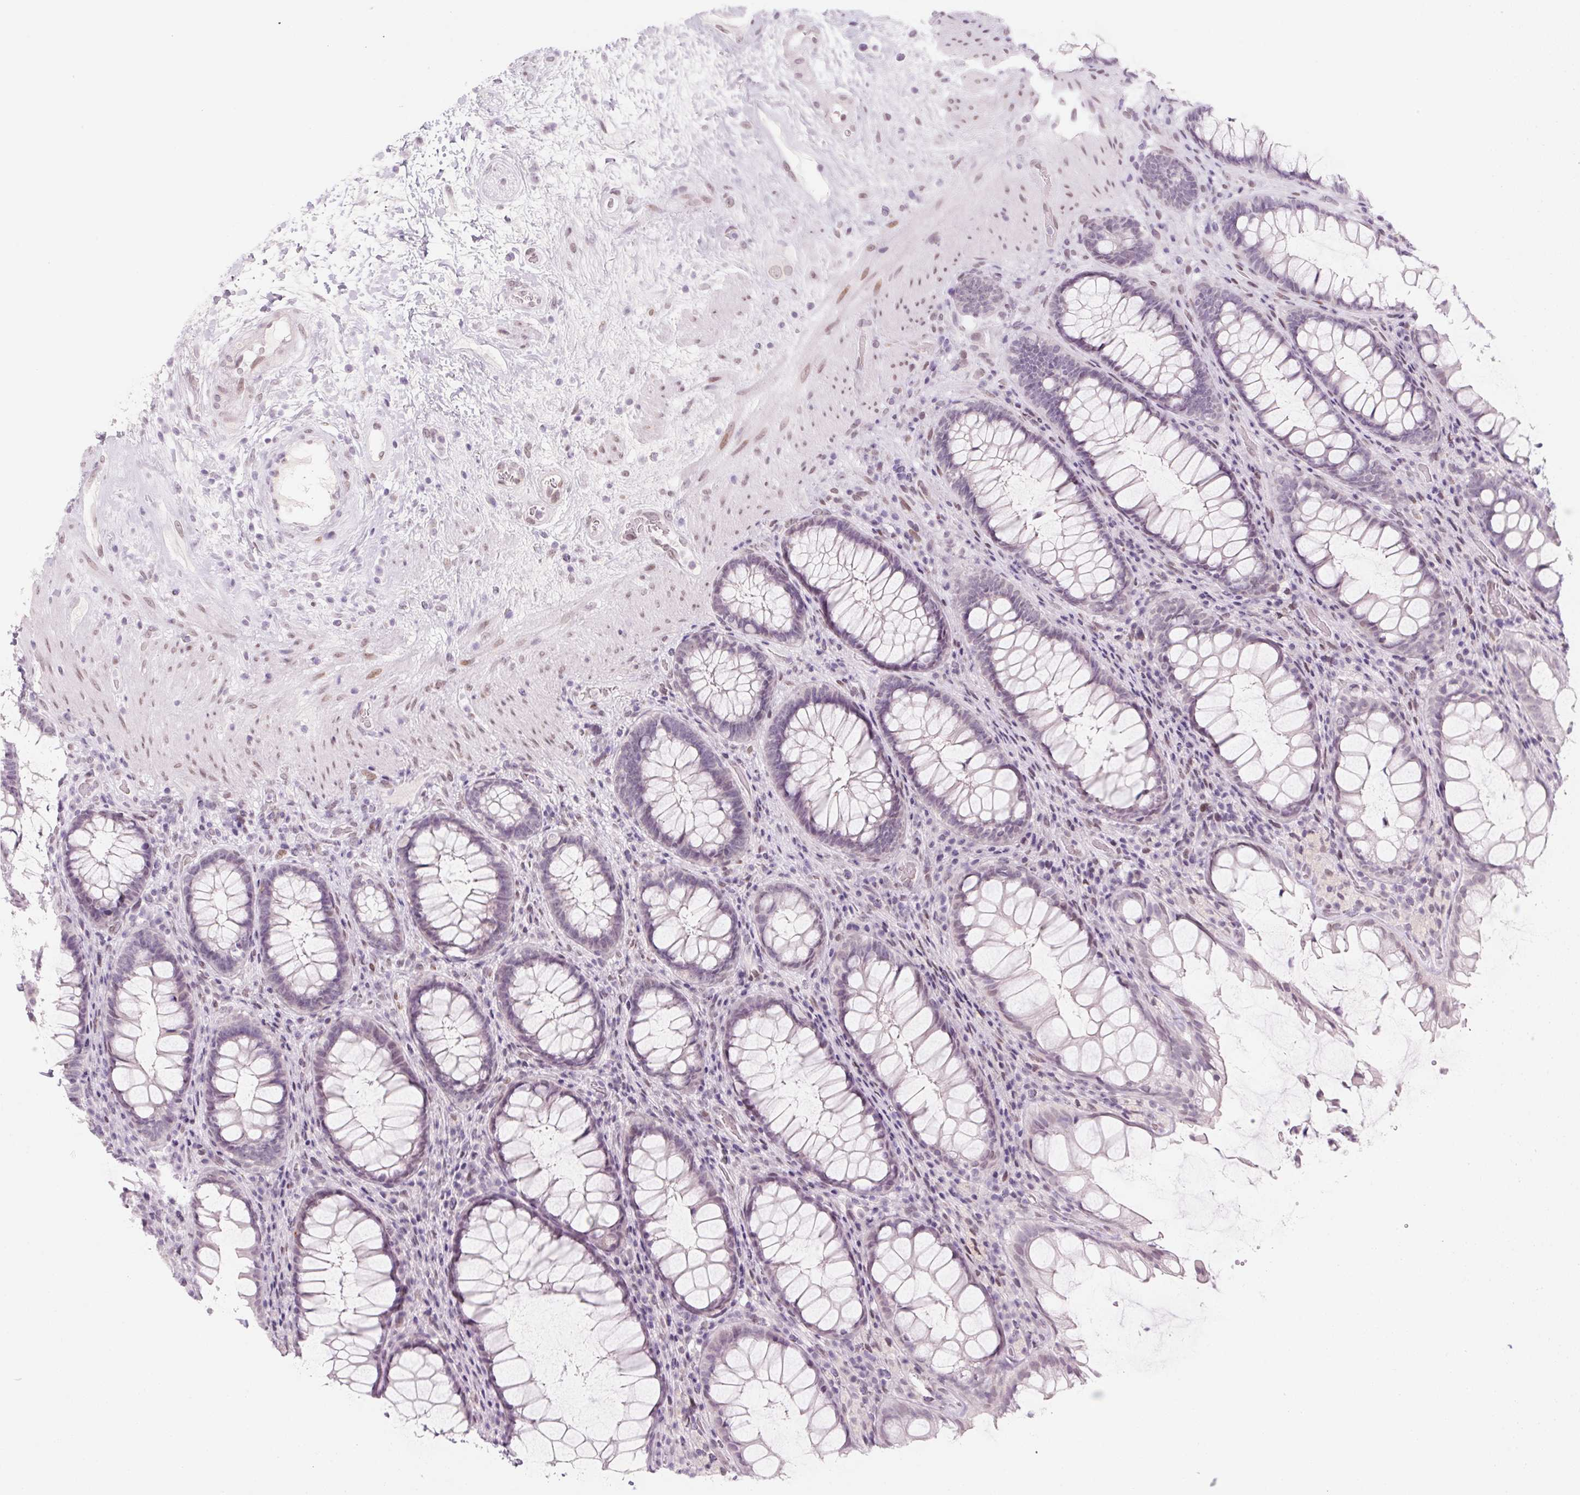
{"staining": {"intensity": "negative", "quantity": "none", "location": "none"}, "tissue": "rectum", "cell_type": "Glandular cells", "image_type": "normal", "snomed": [{"axis": "morphology", "description": "Normal tissue, NOS"}, {"axis": "topography", "description": "Rectum"}], "caption": "Glandular cells show no significant protein expression in unremarkable rectum. (Brightfield microscopy of DAB IHC at high magnification).", "gene": "KCNQ2", "patient": {"sex": "male", "age": 72}}